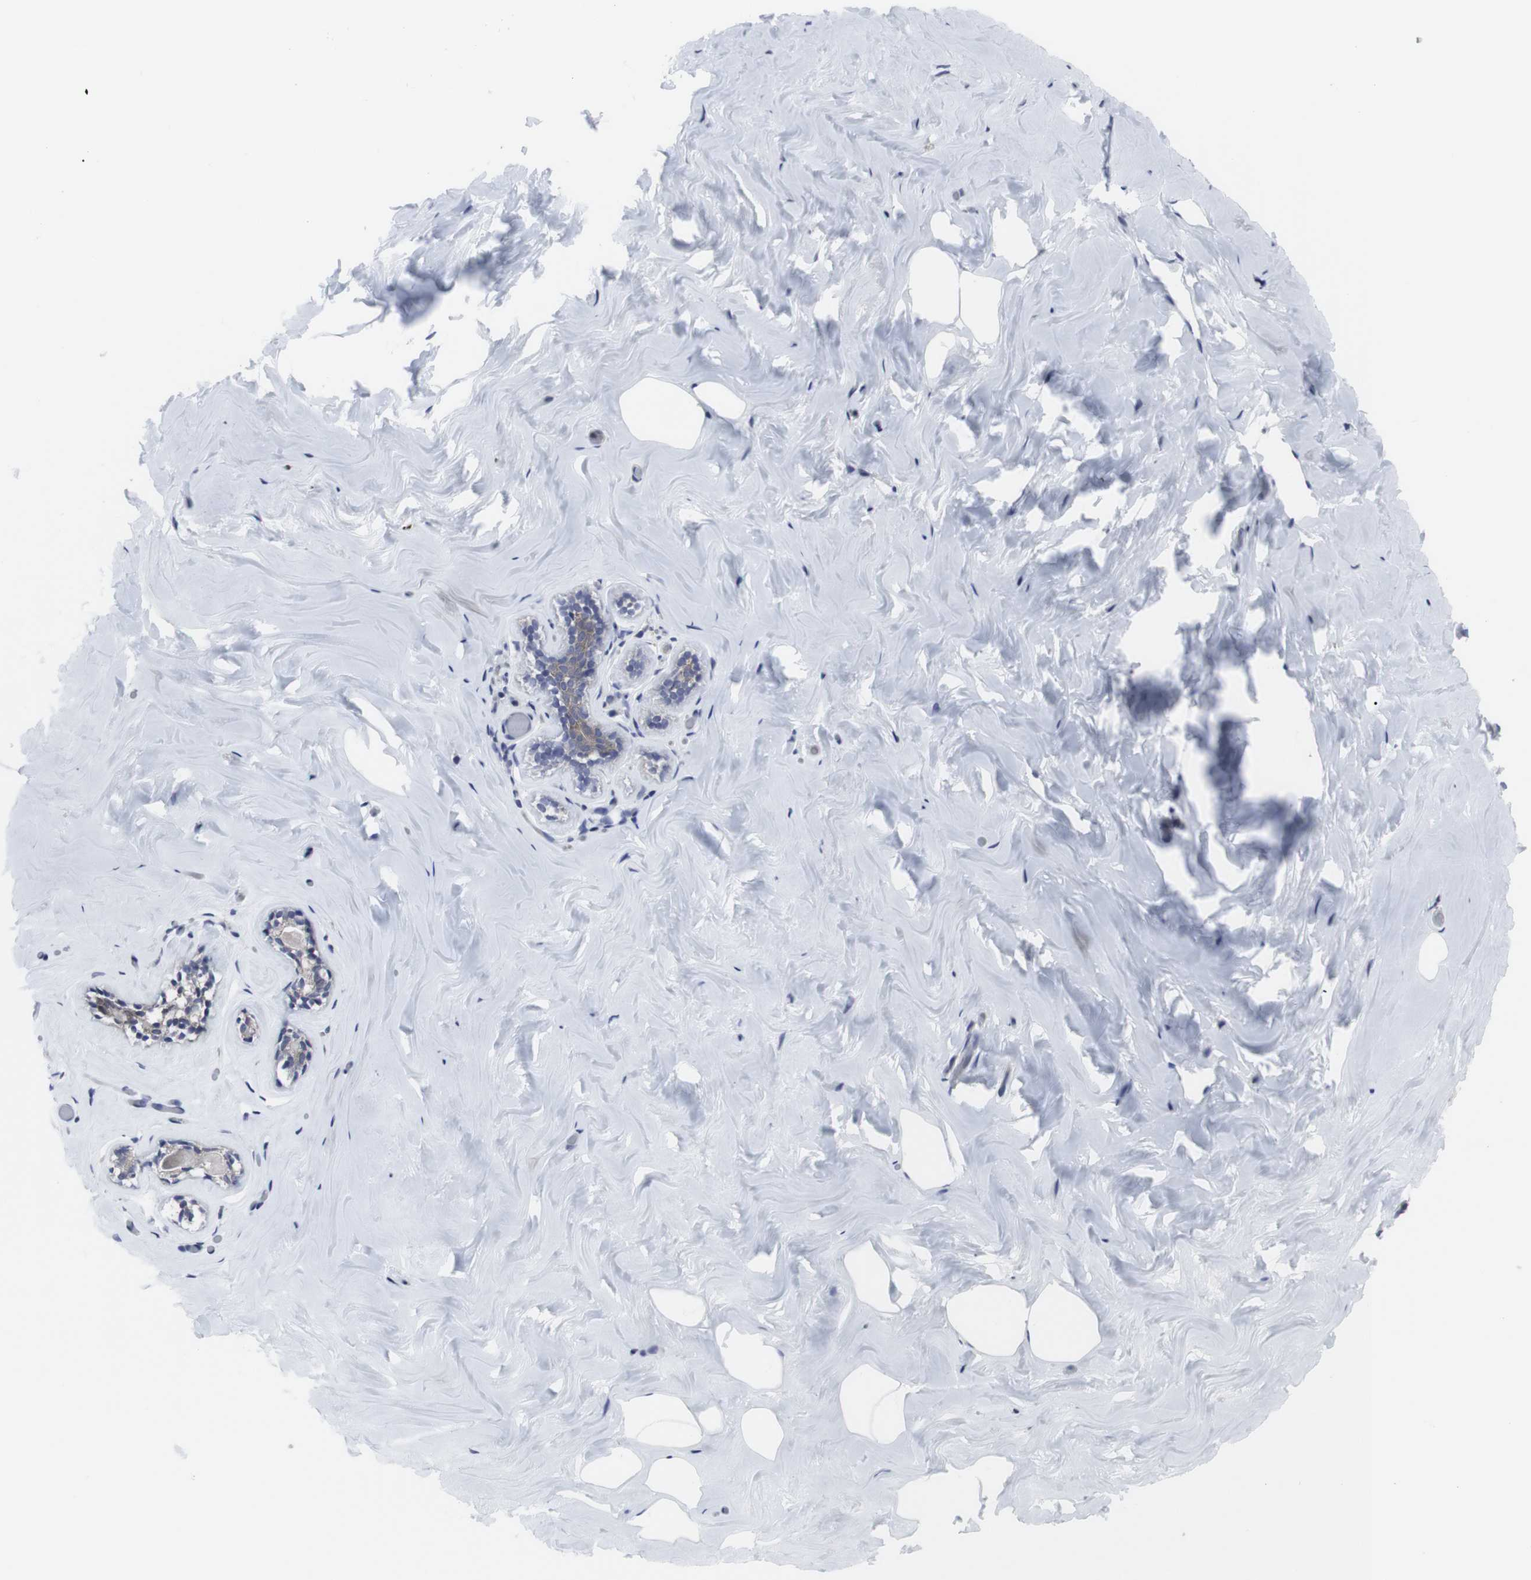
{"staining": {"intensity": "negative", "quantity": "none", "location": "none"}, "tissue": "breast", "cell_type": "Adipocytes", "image_type": "normal", "snomed": [{"axis": "morphology", "description": "Normal tissue, NOS"}, {"axis": "topography", "description": "Breast"}], "caption": "Adipocytes show no significant positivity in benign breast.", "gene": "HPRT1", "patient": {"sex": "female", "age": 75}}